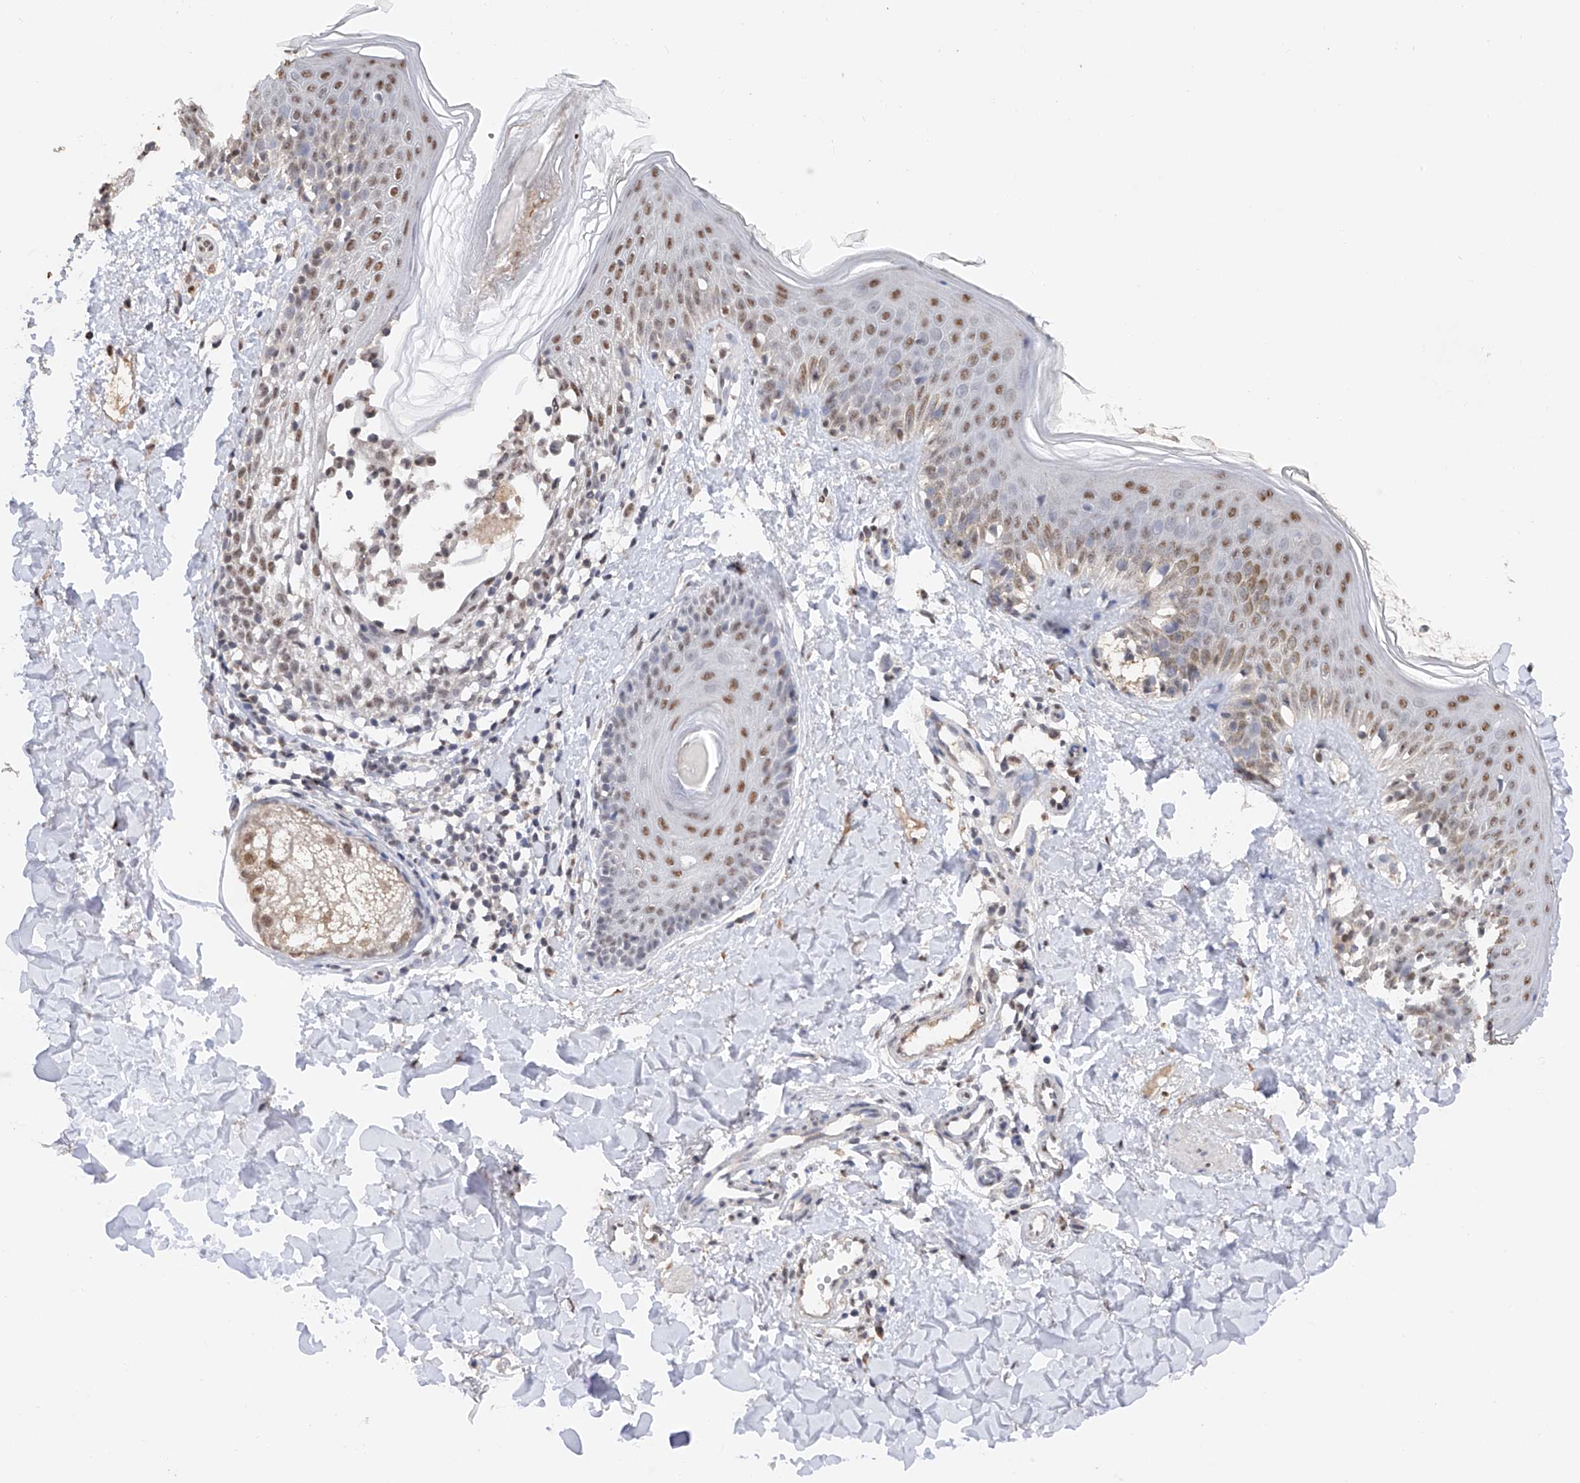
{"staining": {"intensity": "moderate", "quantity": "25%-75%", "location": "cytoplasmic/membranous"}, "tissue": "skin", "cell_type": "Fibroblasts", "image_type": "normal", "snomed": [{"axis": "morphology", "description": "Normal tissue, NOS"}, {"axis": "topography", "description": "Skin"}], "caption": "Immunohistochemistry (IHC) staining of benign skin, which exhibits medium levels of moderate cytoplasmic/membranous staining in about 25%-75% of fibroblasts indicating moderate cytoplasmic/membranous protein positivity. The staining was performed using DAB (brown) for protein detection and nuclei were counterstained in hematoxylin (blue).", "gene": "DMAP1", "patient": {"sex": "male", "age": 37}}